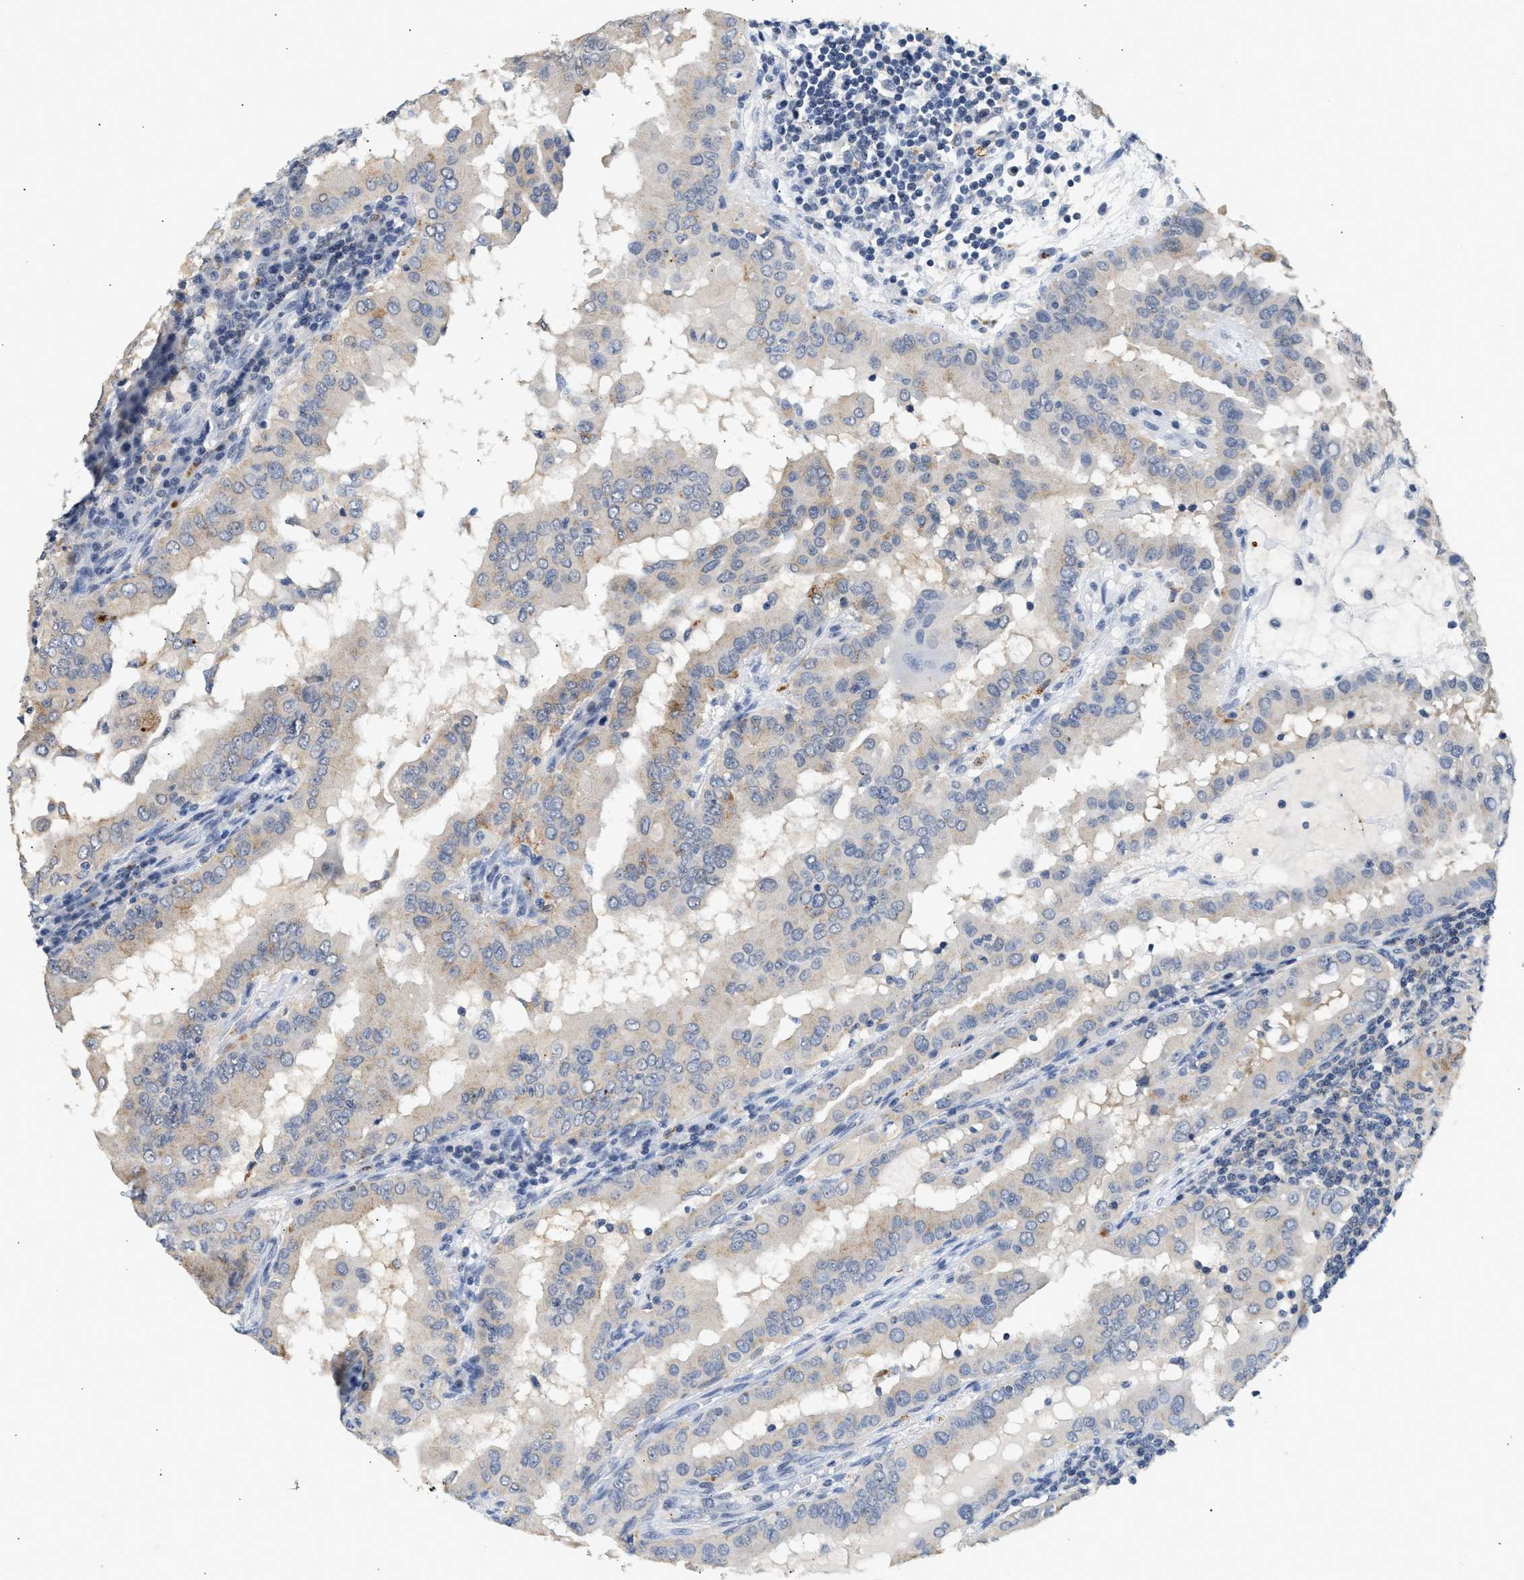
{"staining": {"intensity": "weak", "quantity": "<25%", "location": "cytoplasmic/membranous"}, "tissue": "thyroid cancer", "cell_type": "Tumor cells", "image_type": "cancer", "snomed": [{"axis": "morphology", "description": "Papillary adenocarcinoma, NOS"}, {"axis": "topography", "description": "Thyroid gland"}], "caption": "DAB (3,3'-diaminobenzidine) immunohistochemical staining of human thyroid papillary adenocarcinoma exhibits no significant staining in tumor cells. (DAB IHC with hematoxylin counter stain).", "gene": "PPM1L", "patient": {"sex": "male", "age": 33}}